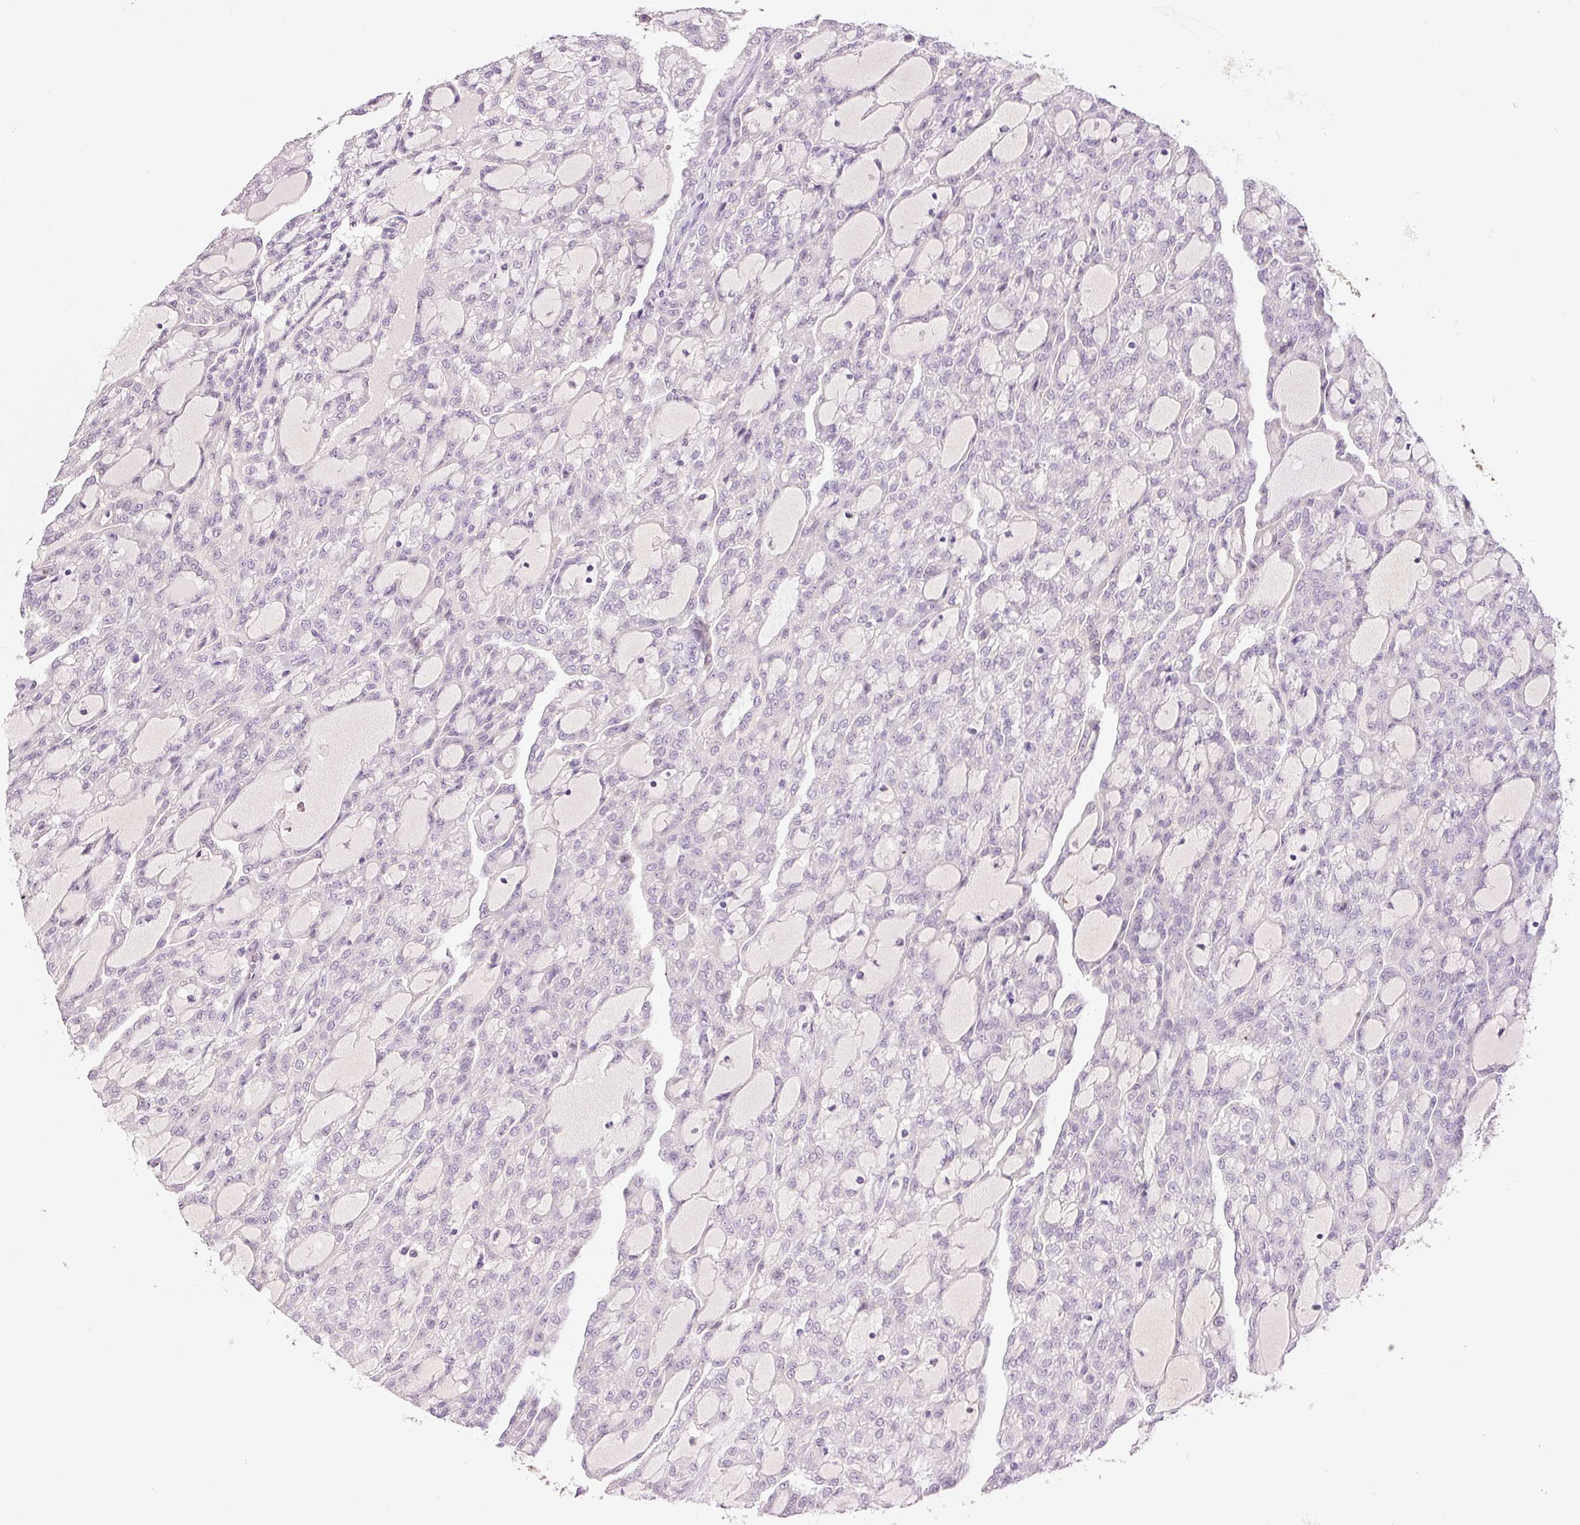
{"staining": {"intensity": "negative", "quantity": "none", "location": "none"}, "tissue": "renal cancer", "cell_type": "Tumor cells", "image_type": "cancer", "snomed": [{"axis": "morphology", "description": "Adenocarcinoma, NOS"}, {"axis": "topography", "description": "Kidney"}], "caption": "An immunohistochemistry photomicrograph of adenocarcinoma (renal) is shown. There is no staining in tumor cells of adenocarcinoma (renal).", "gene": "TMEM37", "patient": {"sex": "male", "age": 63}}